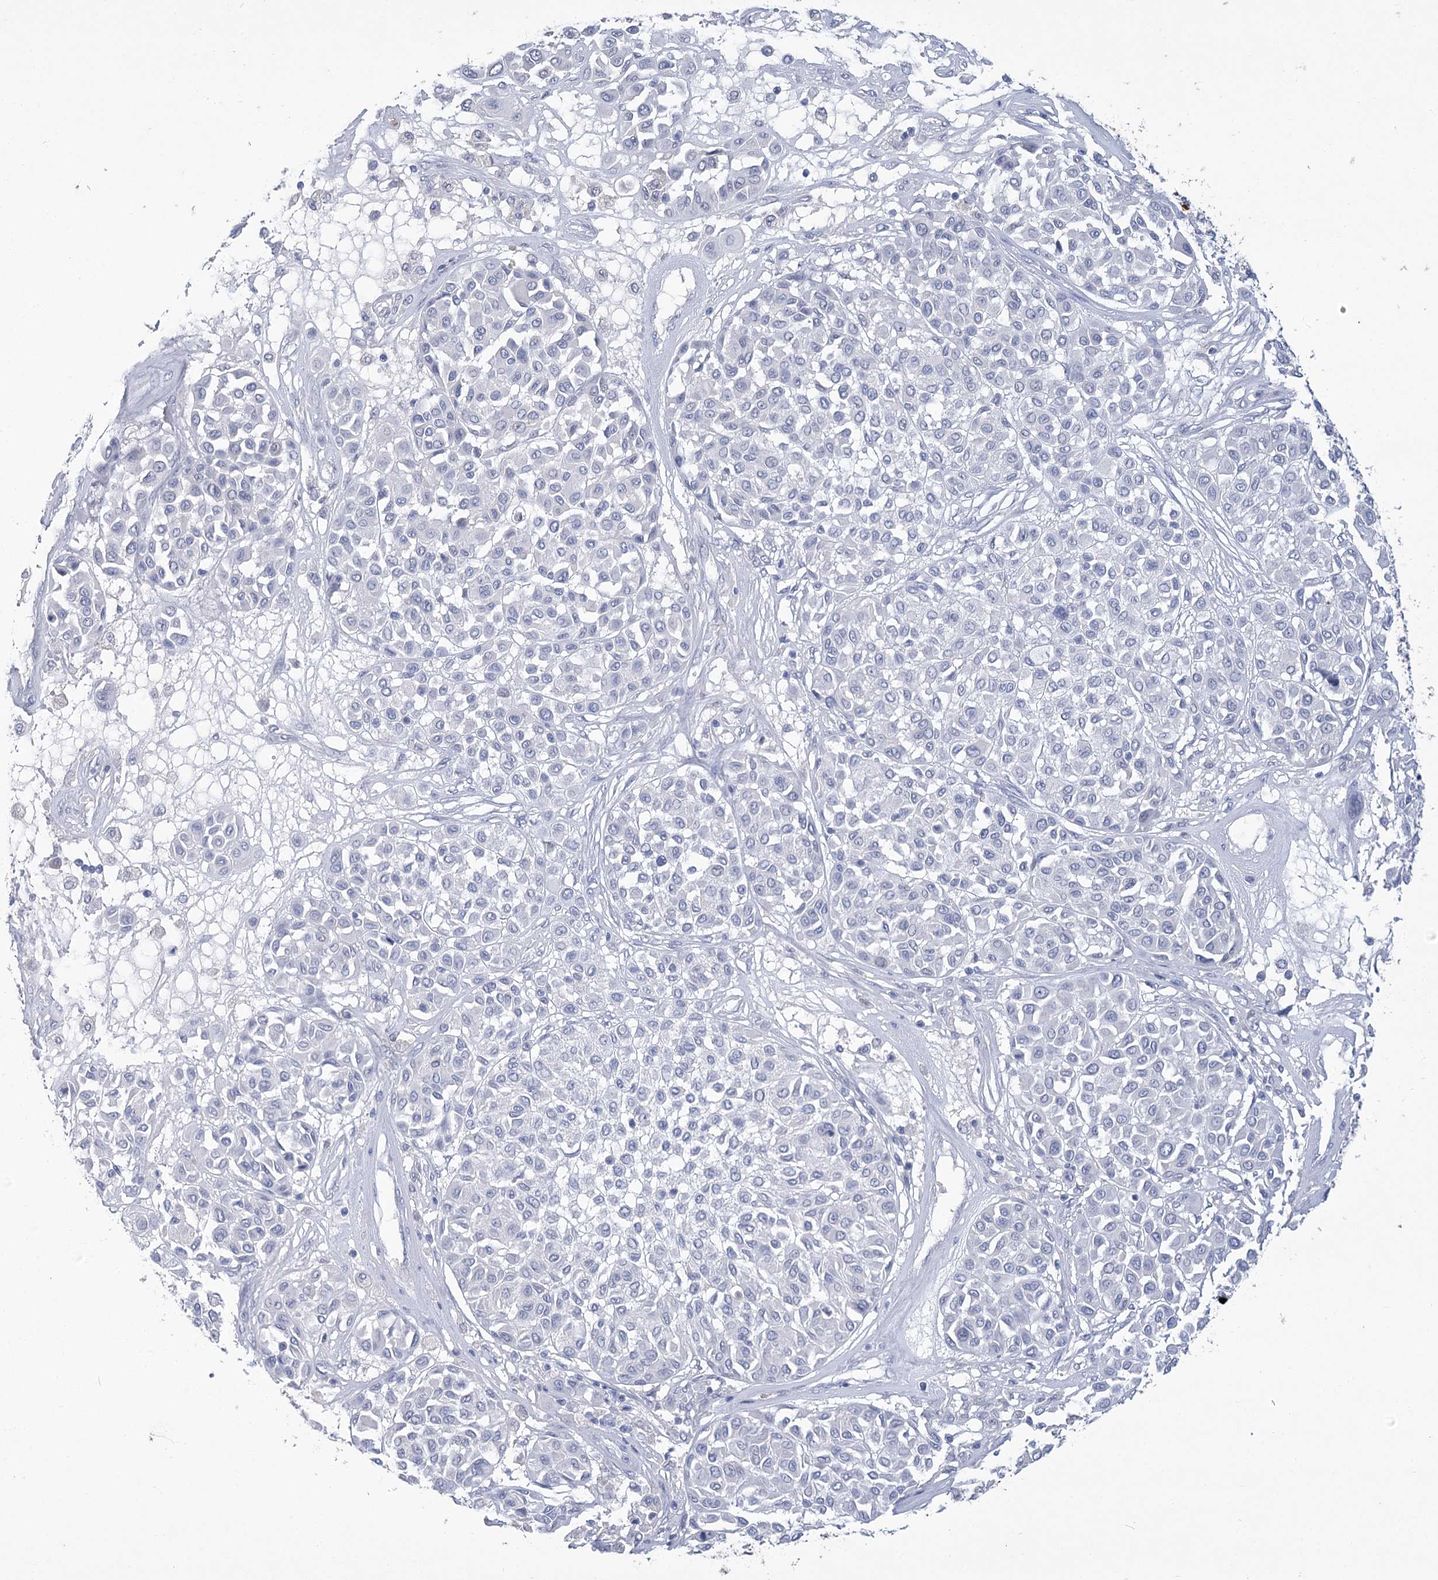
{"staining": {"intensity": "negative", "quantity": "none", "location": "none"}, "tissue": "melanoma", "cell_type": "Tumor cells", "image_type": "cancer", "snomed": [{"axis": "morphology", "description": "Malignant melanoma, Metastatic site"}, {"axis": "topography", "description": "Soft tissue"}], "caption": "Melanoma was stained to show a protein in brown. There is no significant expression in tumor cells. (DAB immunohistochemistry with hematoxylin counter stain).", "gene": "HBA1", "patient": {"sex": "male", "age": 41}}